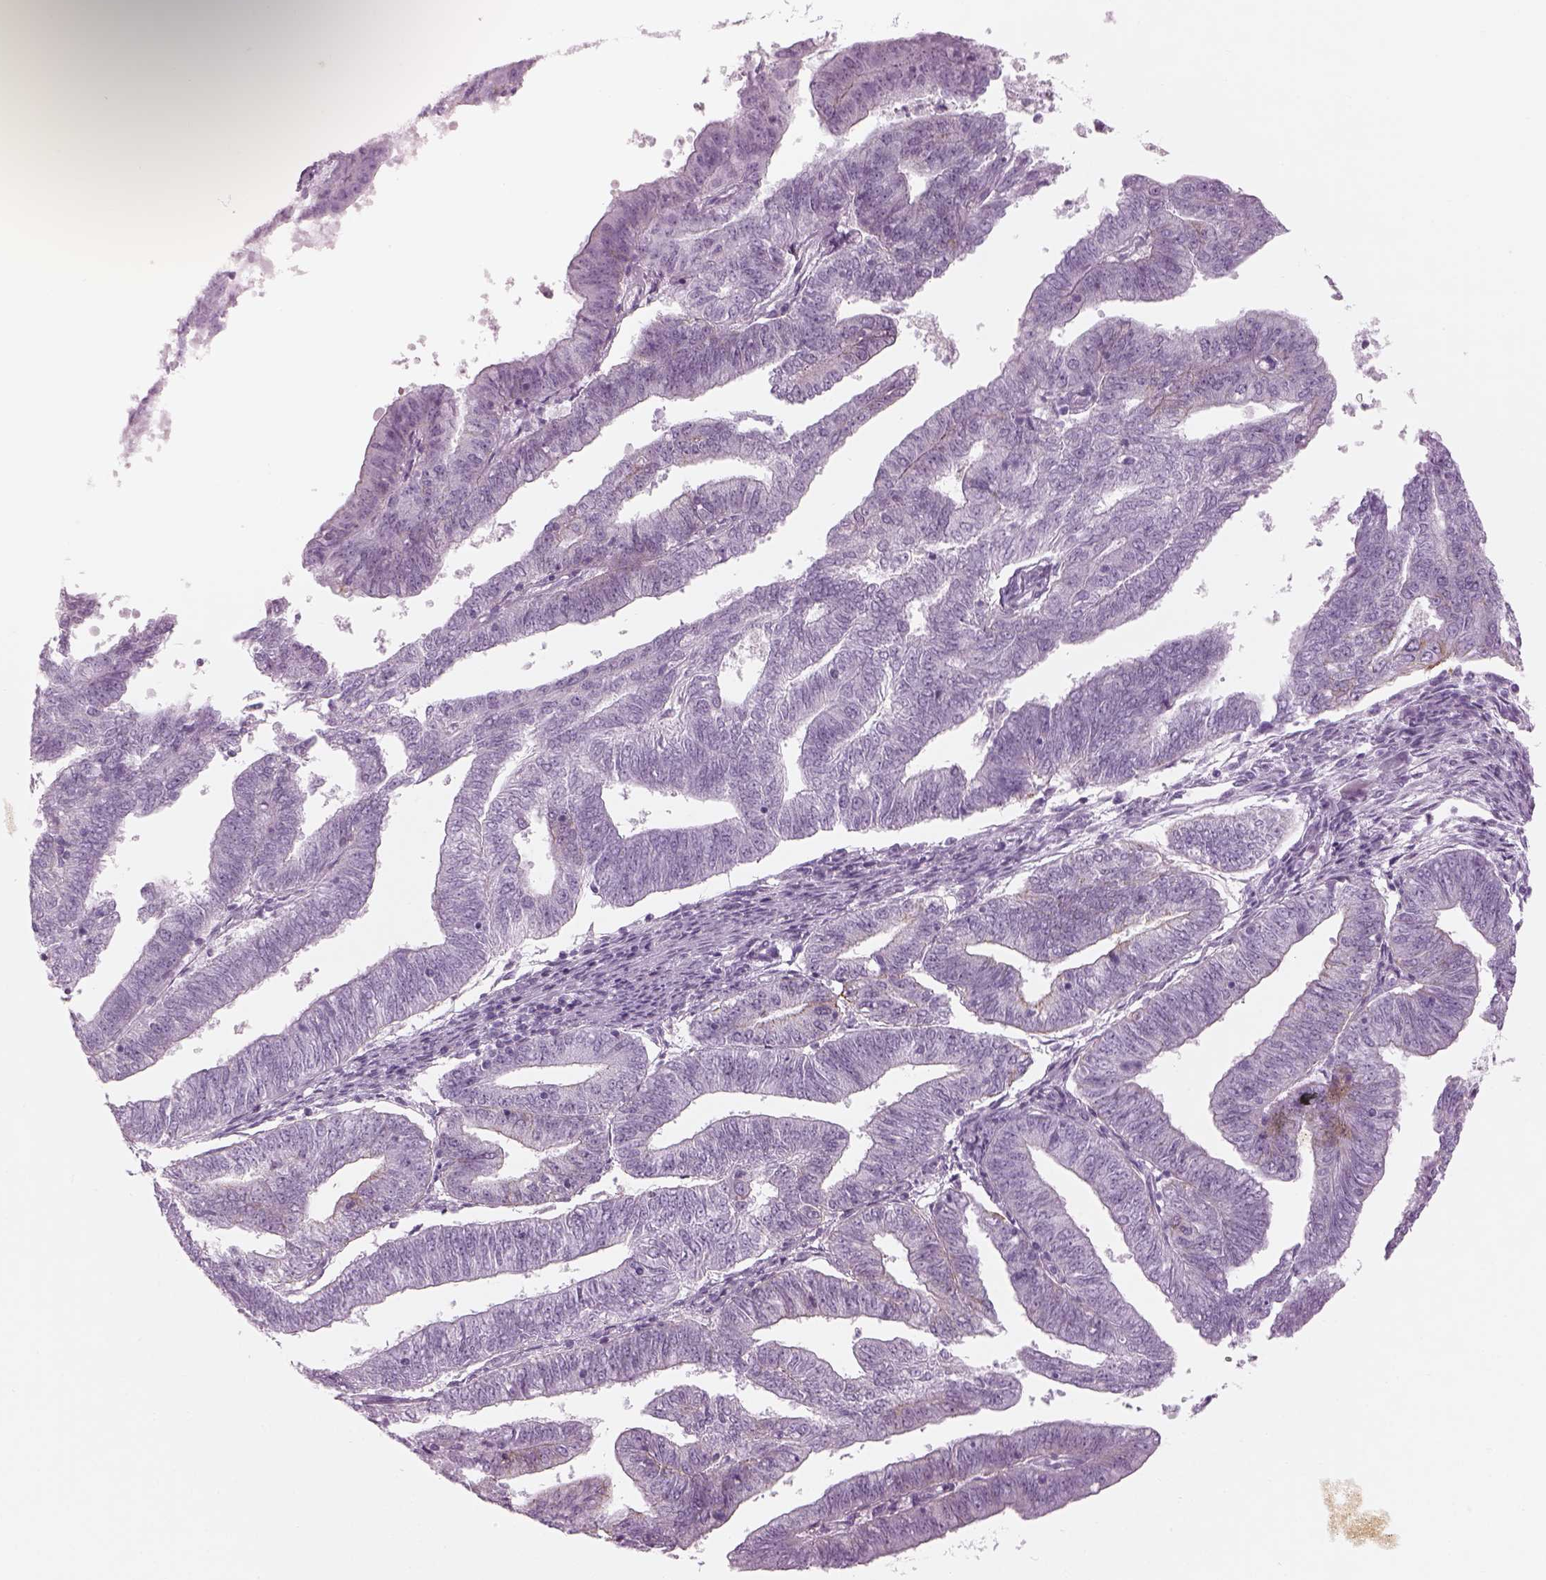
{"staining": {"intensity": "negative", "quantity": "none", "location": "none"}, "tissue": "endometrial cancer", "cell_type": "Tumor cells", "image_type": "cancer", "snomed": [{"axis": "morphology", "description": "Adenocarcinoma, NOS"}, {"axis": "topography", "description": "Endometrium"}], "caption": "Immunohistochemistry (IHC) of human adenocarcinoma (endometrial) shows no staining in tumor cells.", "gene": "SAG", "patient": {"sex": "female", "age": 82}}